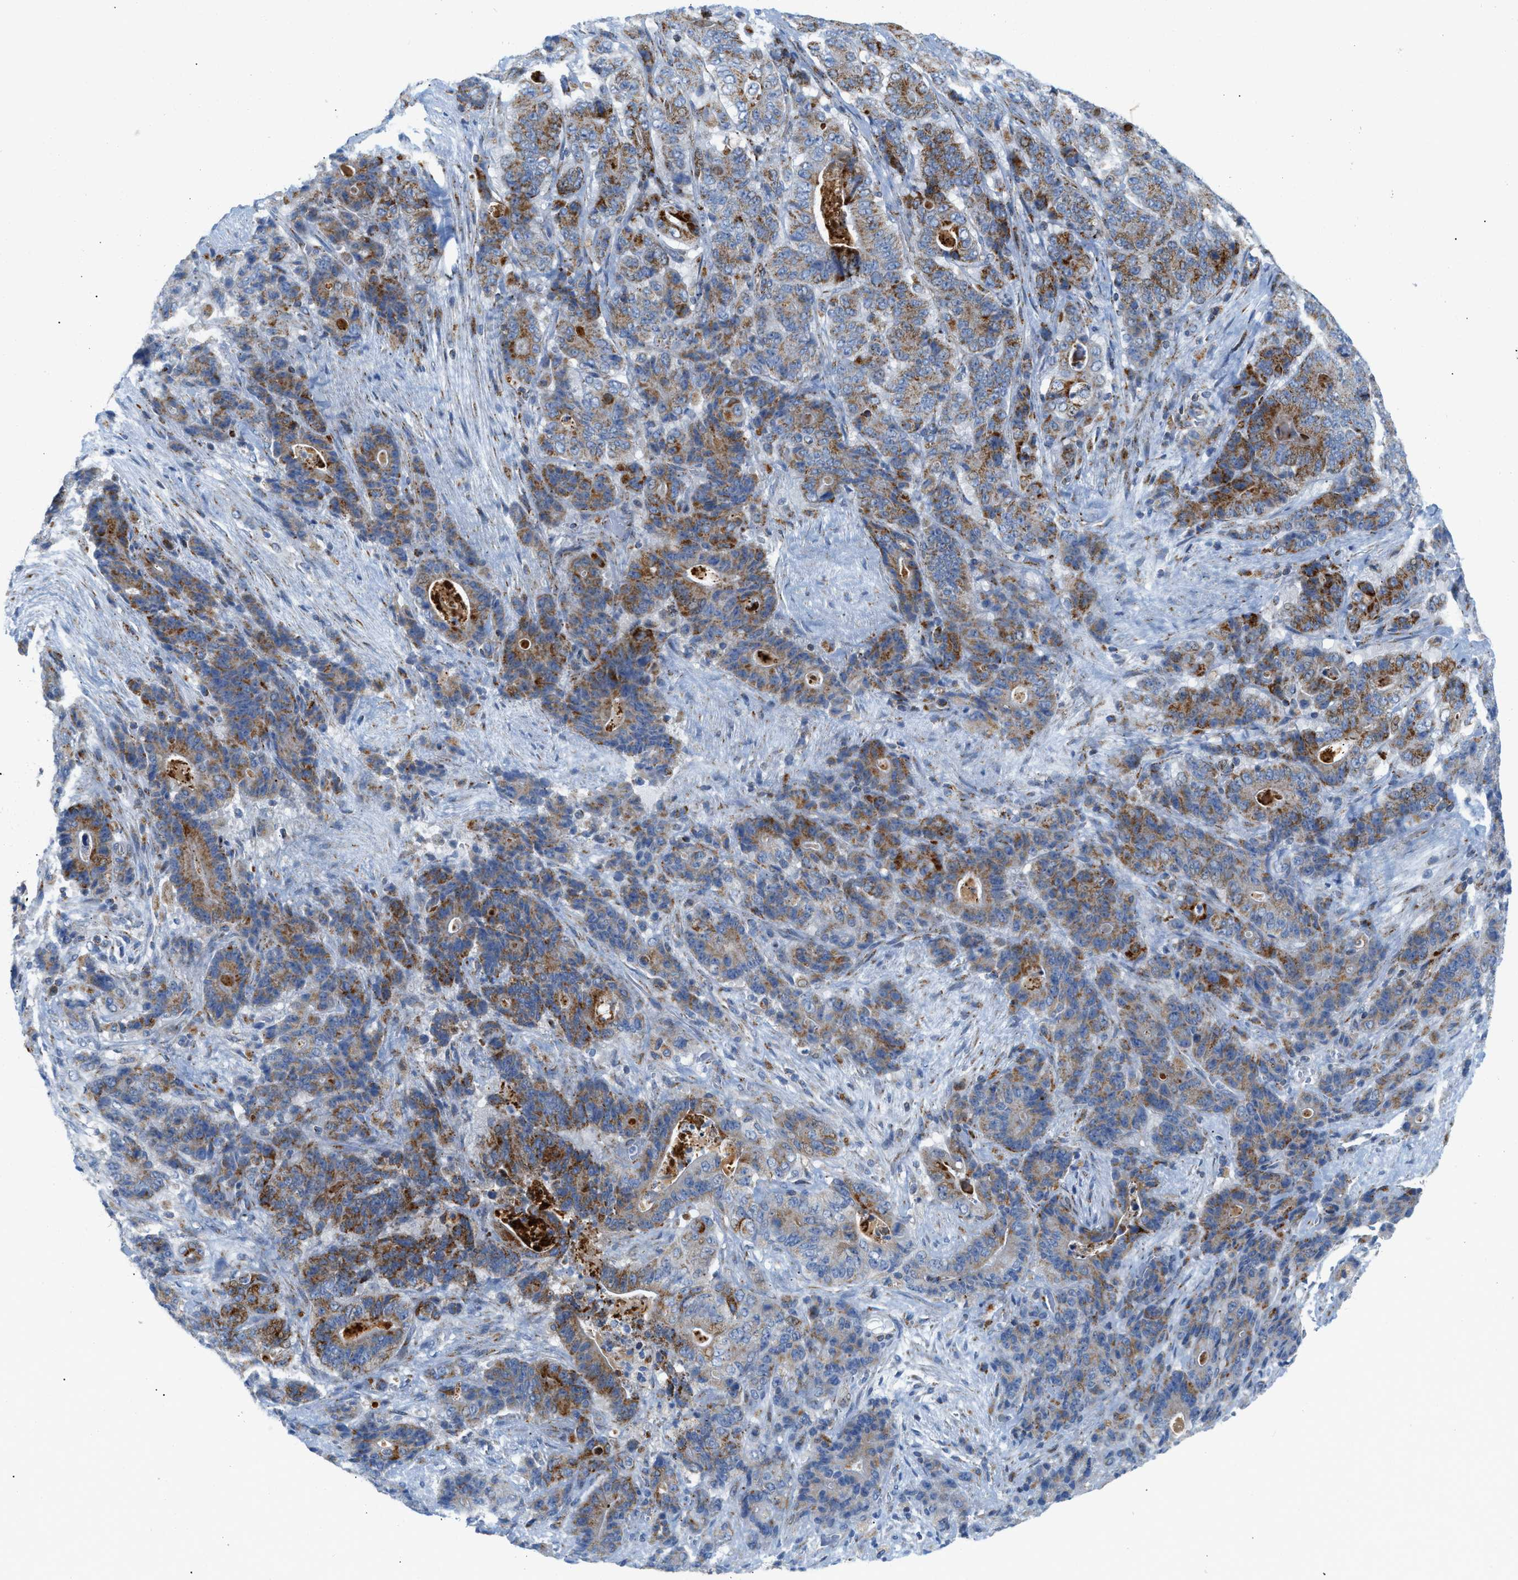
{"staining": {"intensity": "moderate", "quantity": ">75%", "location": "cytoplasmic/membranous"}, "tissue": "stomach cancer", "cell_type": "Tumor cells", "image_type": "cancer", "snomed": [{"axis": "morphology", "description": "Adenocarcinoma, NOS"}, {"axis": "topography", "description": "Stomach"}], "caption": "The image displays a brown stain indicating the presence of a protein in the cytoplasmic/membranous of tumor cells in stomach cancer. The protein is stained brown, and the nuclei are stained in blue (DAB (3,3'-diaminobenzidine) IHC with brightfield microscopy, high magnification).", "gene": "RBBP9", "patient": {"sex": "female", "age": 73}}